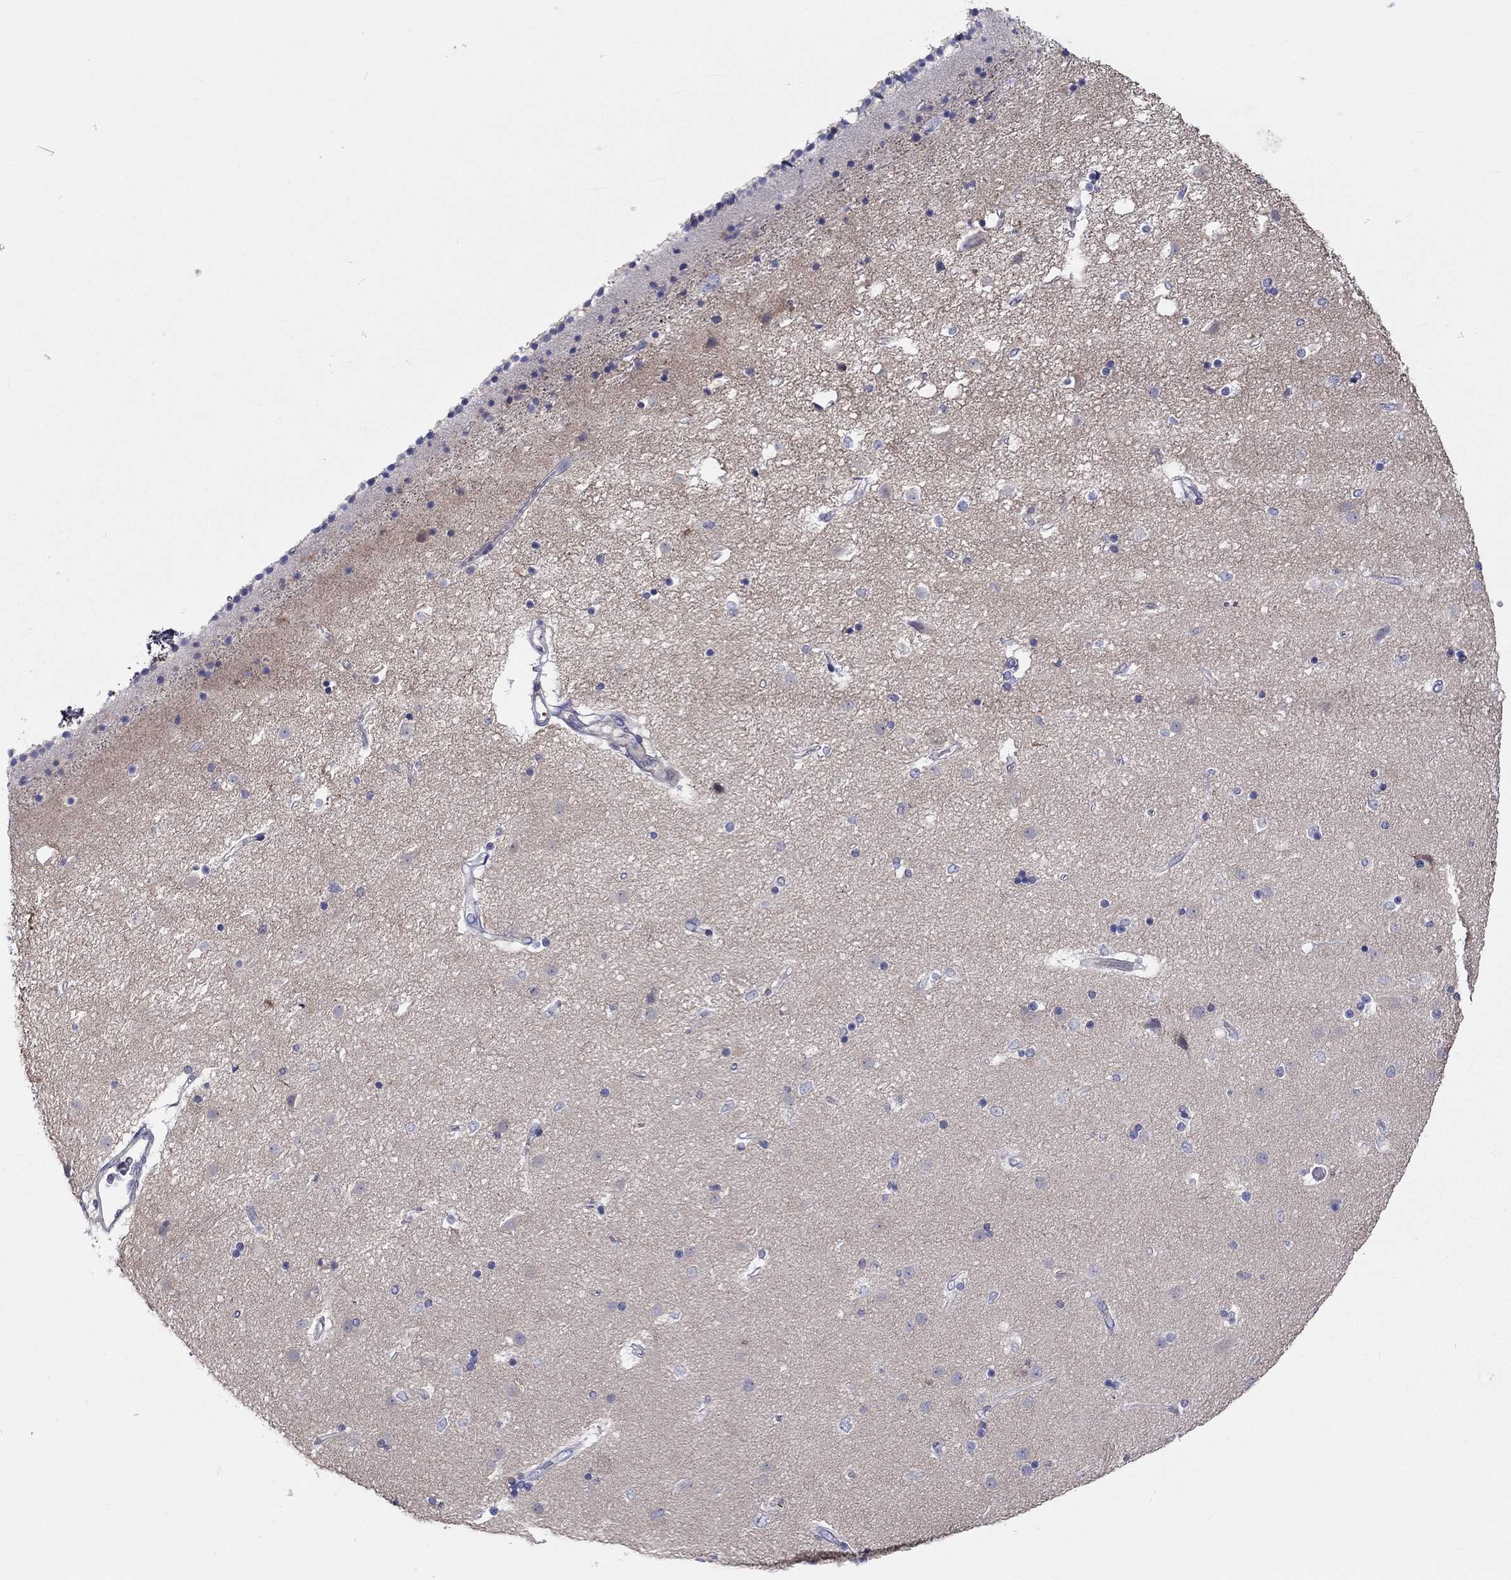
{"staining": {"intensity": "negative", "quantity": "none", "location": "none"}, "tissue": "caudate", "cell_type": "Glial cells", "image_type": "normal", "snomed": [{"axis": "morphology", "description": "Normal tissue, NOS"}, {"axis": "topography", "description": "Lateral ventricle wall"}], "caption": "Immunohistochemistry (IHC) histopathology image of unremarkable caudate: caudate stained with DAB (3,3'-diaminobenzidine) demonstrates no significant protein staining in glial cells.", "gene": "ABCG4", "patient": {"sex": "female", "age": 71}}